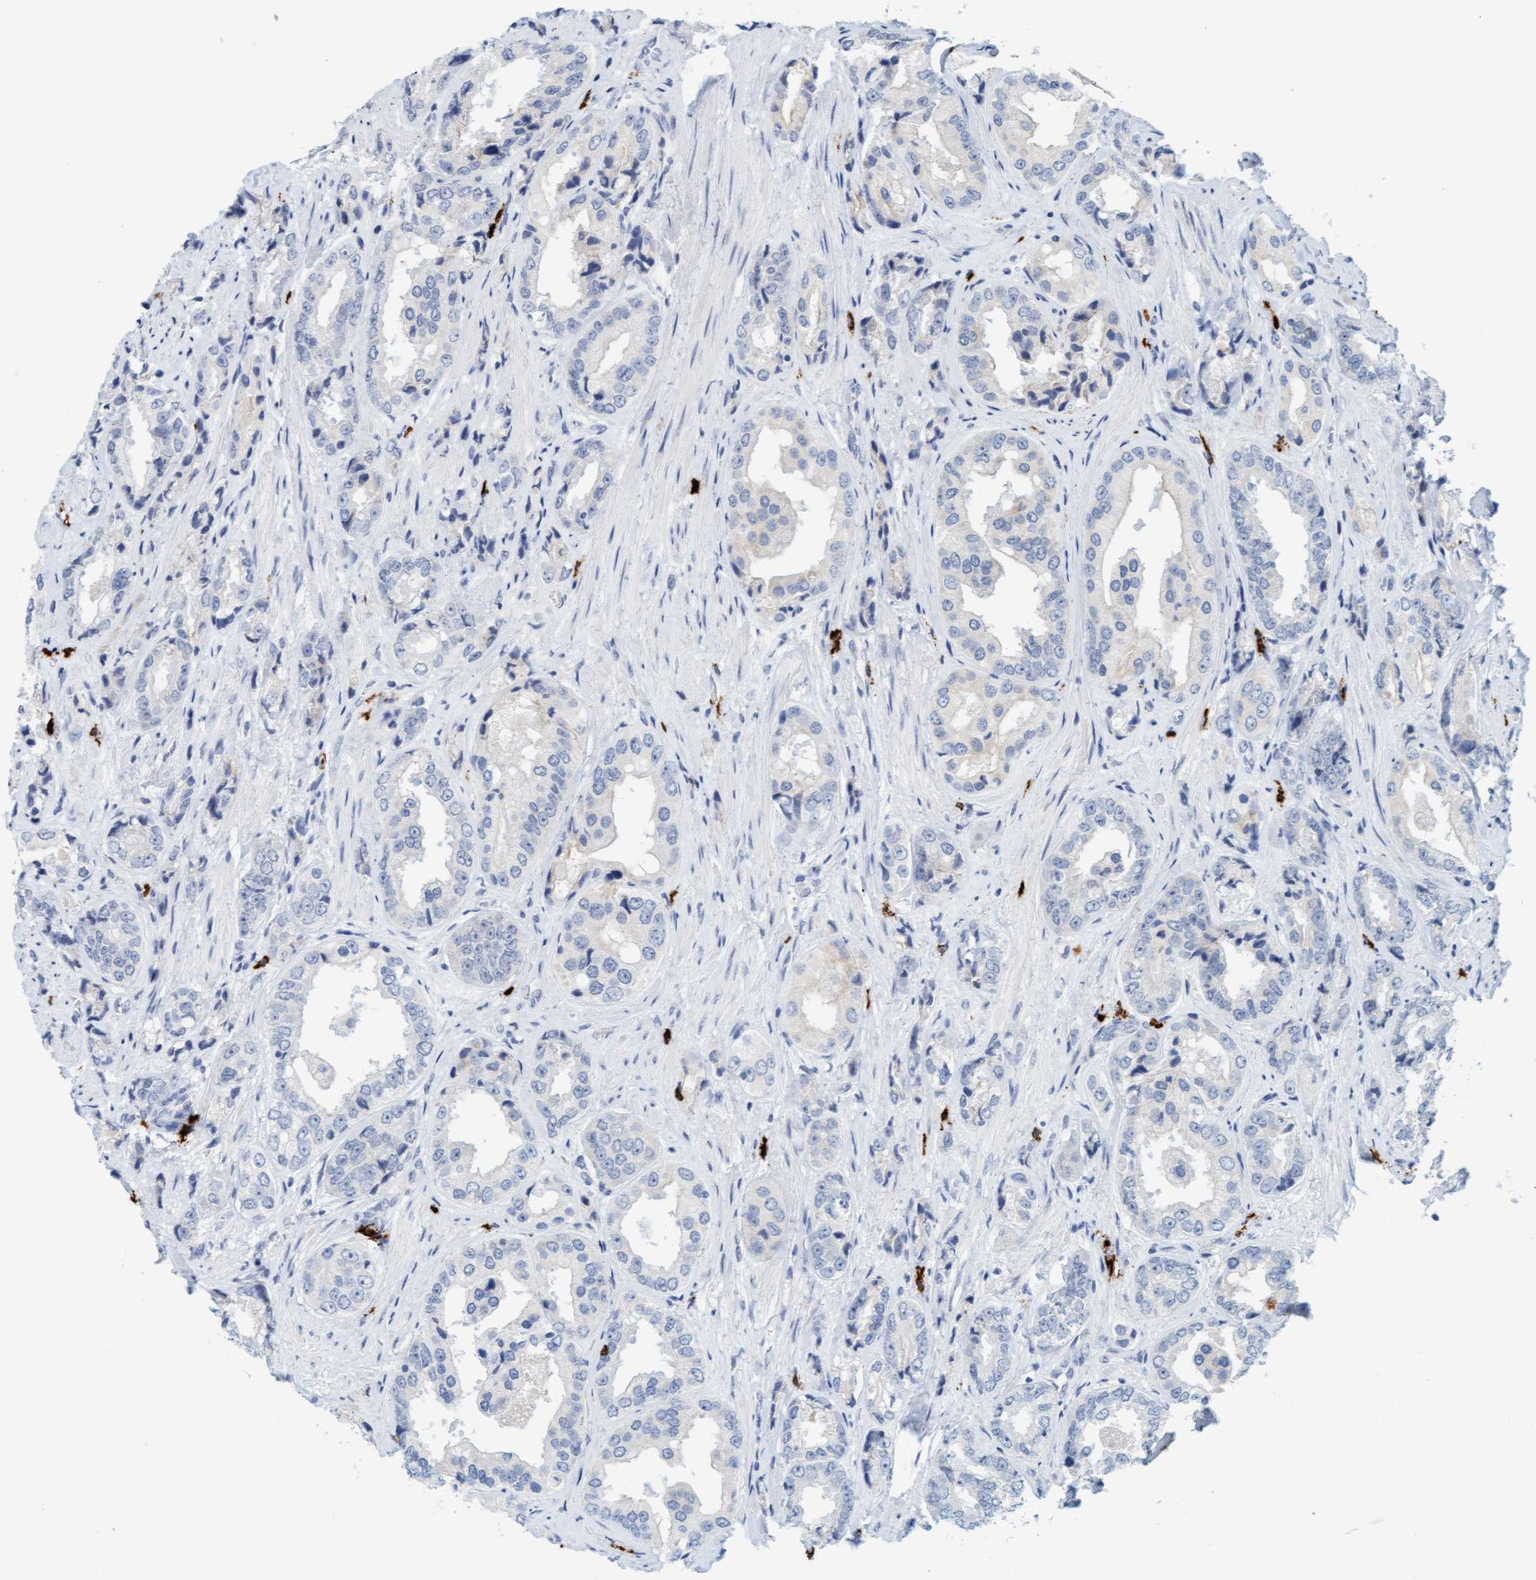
{"staining": {"intensity": "negative", "quantity": "none", "location": "none"}, "tissue": "prostate cancer", "cell_type": "Tumor cells", "image_type": "cancer", "snomed": [{"axis": "morphology", "description": "Adenocarcinoma, High grade"}, {"axis": "topography", "description": "Prostate"}], "caption": "Tumor cells show no significant protein expression in adenocarcinoma (high-grade) (prostate).", "gene": "CPA3", "patient": {"sex": "male", "age": 61}}